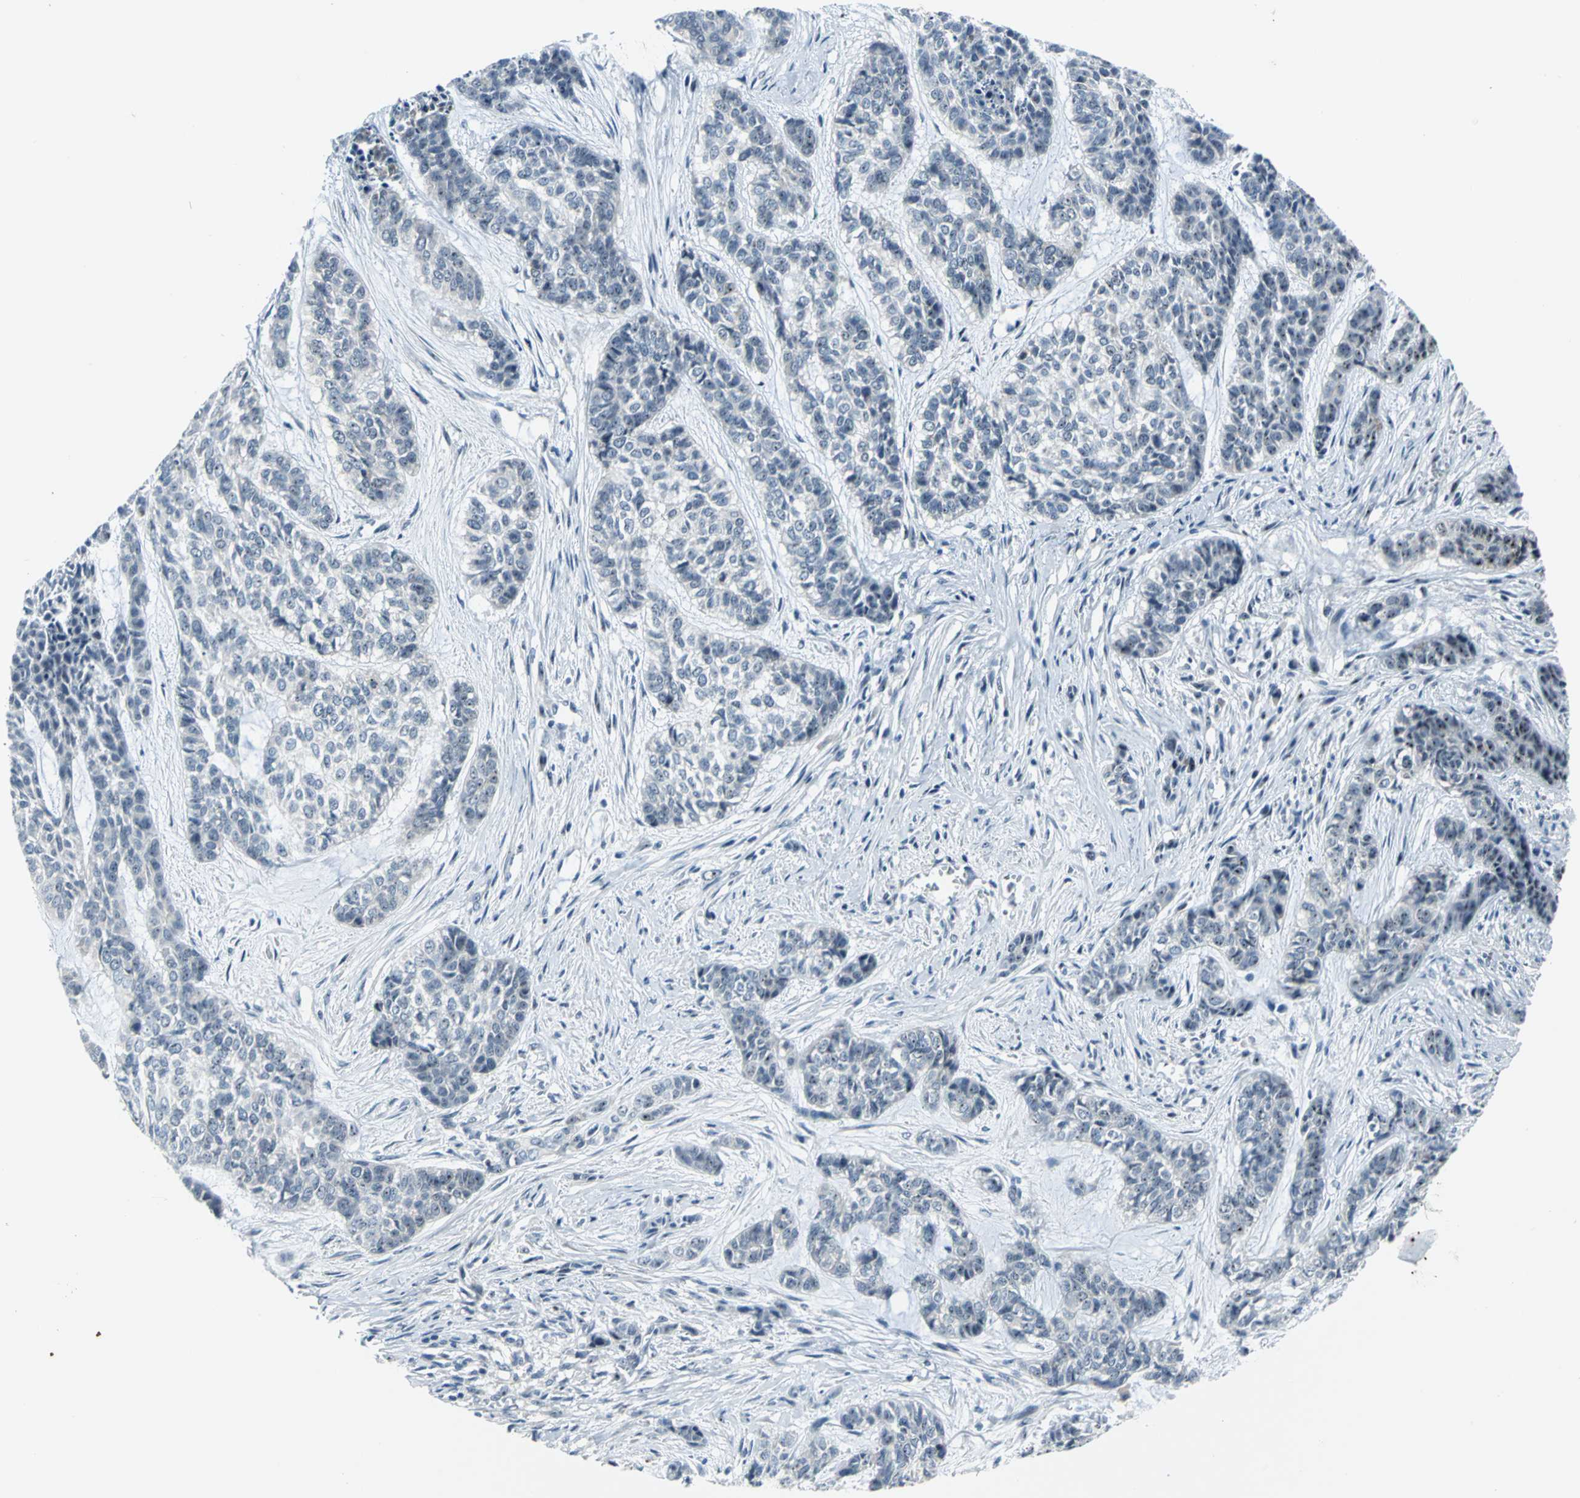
{"staining": {"intensity": "moderate", "quantity": ">75%", "location": "nuclear"}, "tissue": "skin cancer", "cell_type": "Tumor cells", "image_type": "cancer", "snomed": [{"axis": "morphology", "description": "Basal cell carcinoma"}, {"axis": "topography", "description": "Skin"}], "caption": "High-power microscopy captured an immunohistochemistry image of skin cancer (basal cell carcinoma), revealing moderate nuclear staining in approximately >75% of tumor cells. (Stains: DAB in brown, nuclei in blue, Microscopy: brightfield microscopy at high magnification).", "gene": "MYBBP1A", "patient": {"sex": "female", "age": 64}}